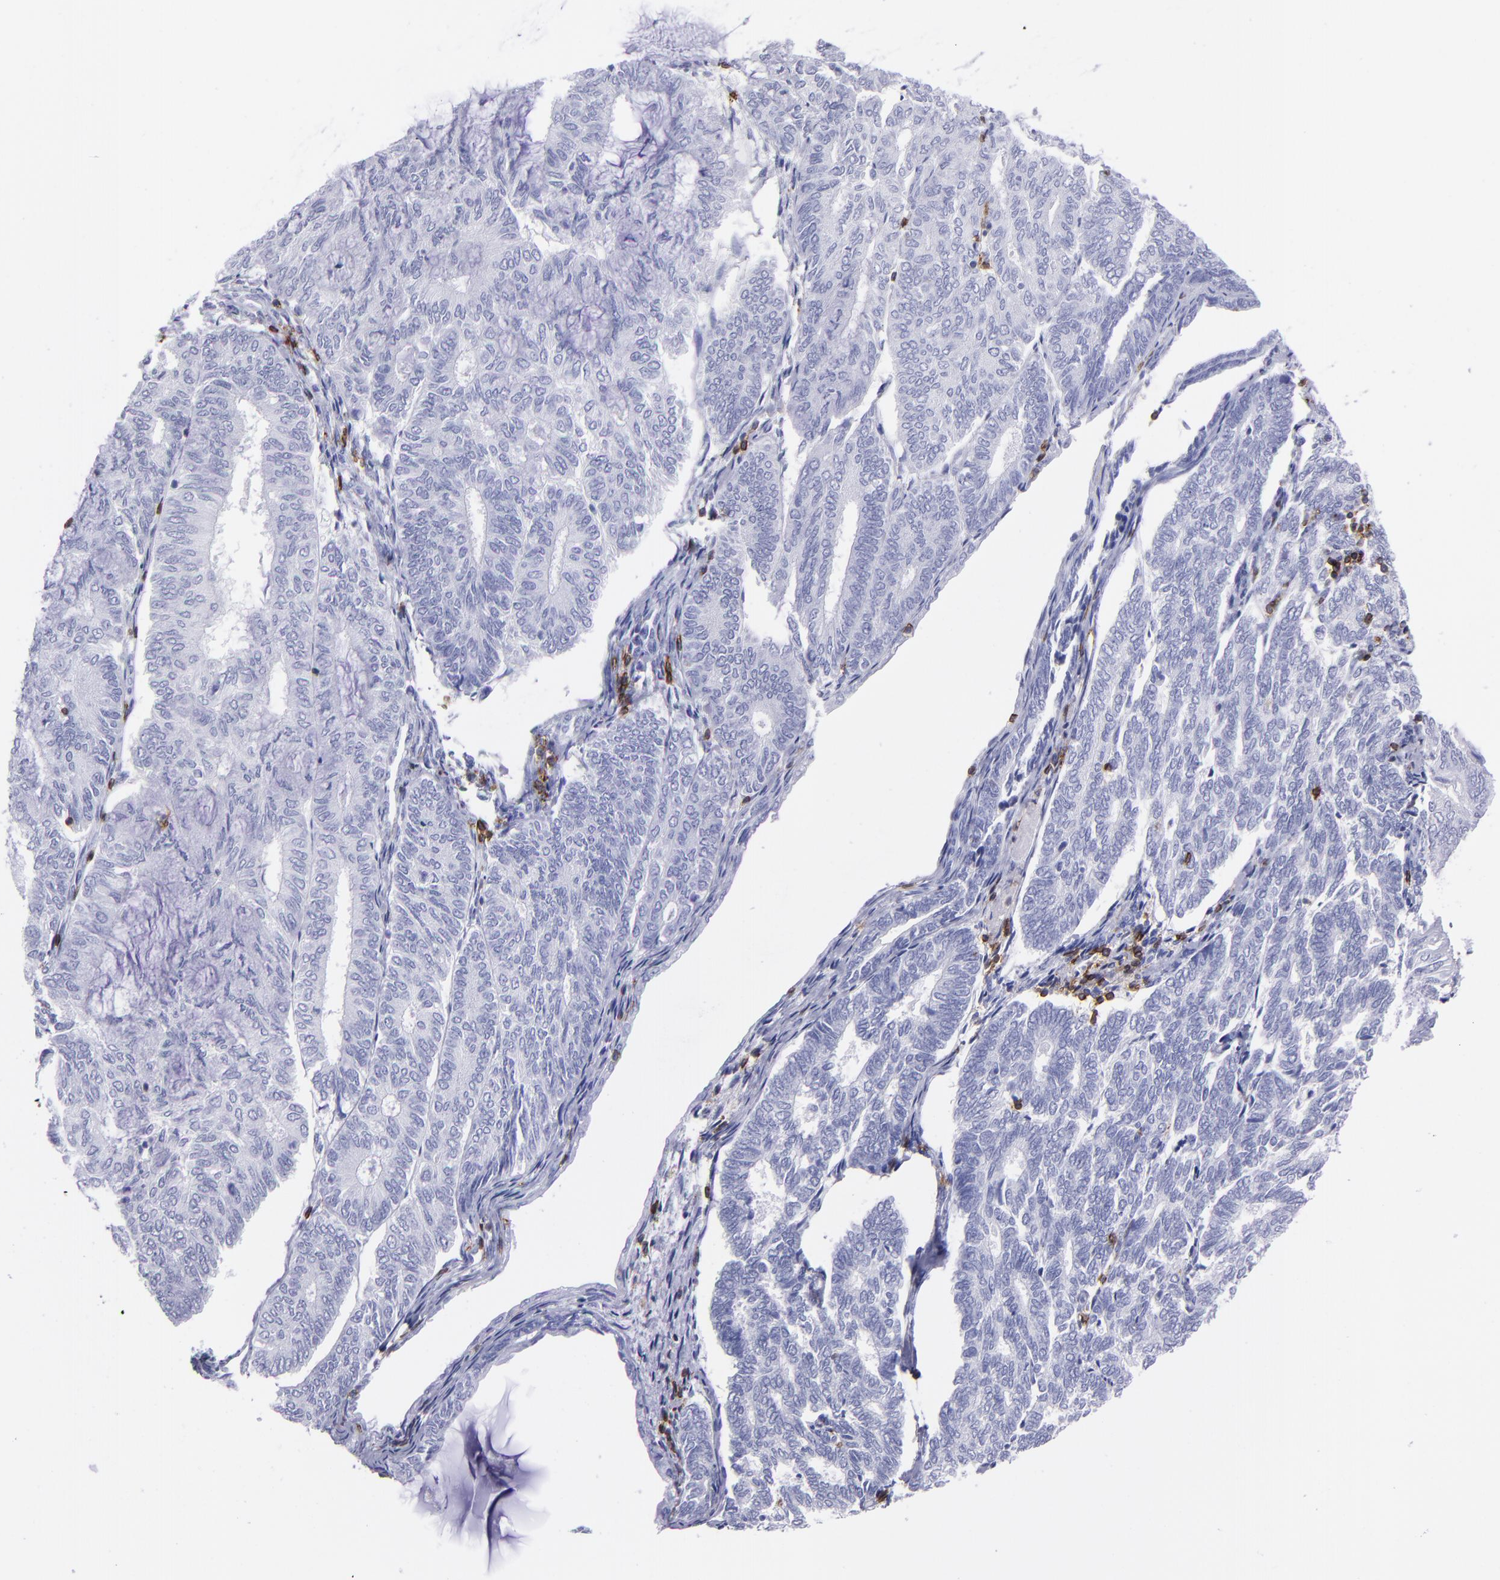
{"staining": {"intensity": "negative", "quantity": "none", "location": "none"}, "tissue": "endometrial cancer", "cell_type": "Tumor cells", "image_type": "cancer", "snomed": [{"axis": "morphology", "description": "Adenocarcinoma, NOS"}, {"axis": "topography", "description": "Endometrium"}], "caption": "Human adenocarcinoma (endometrial) stained for a protein using IHC shows no expression in tumor cells.", "gene": "CD6", "patient": {"sex": "female", "age": 59}}